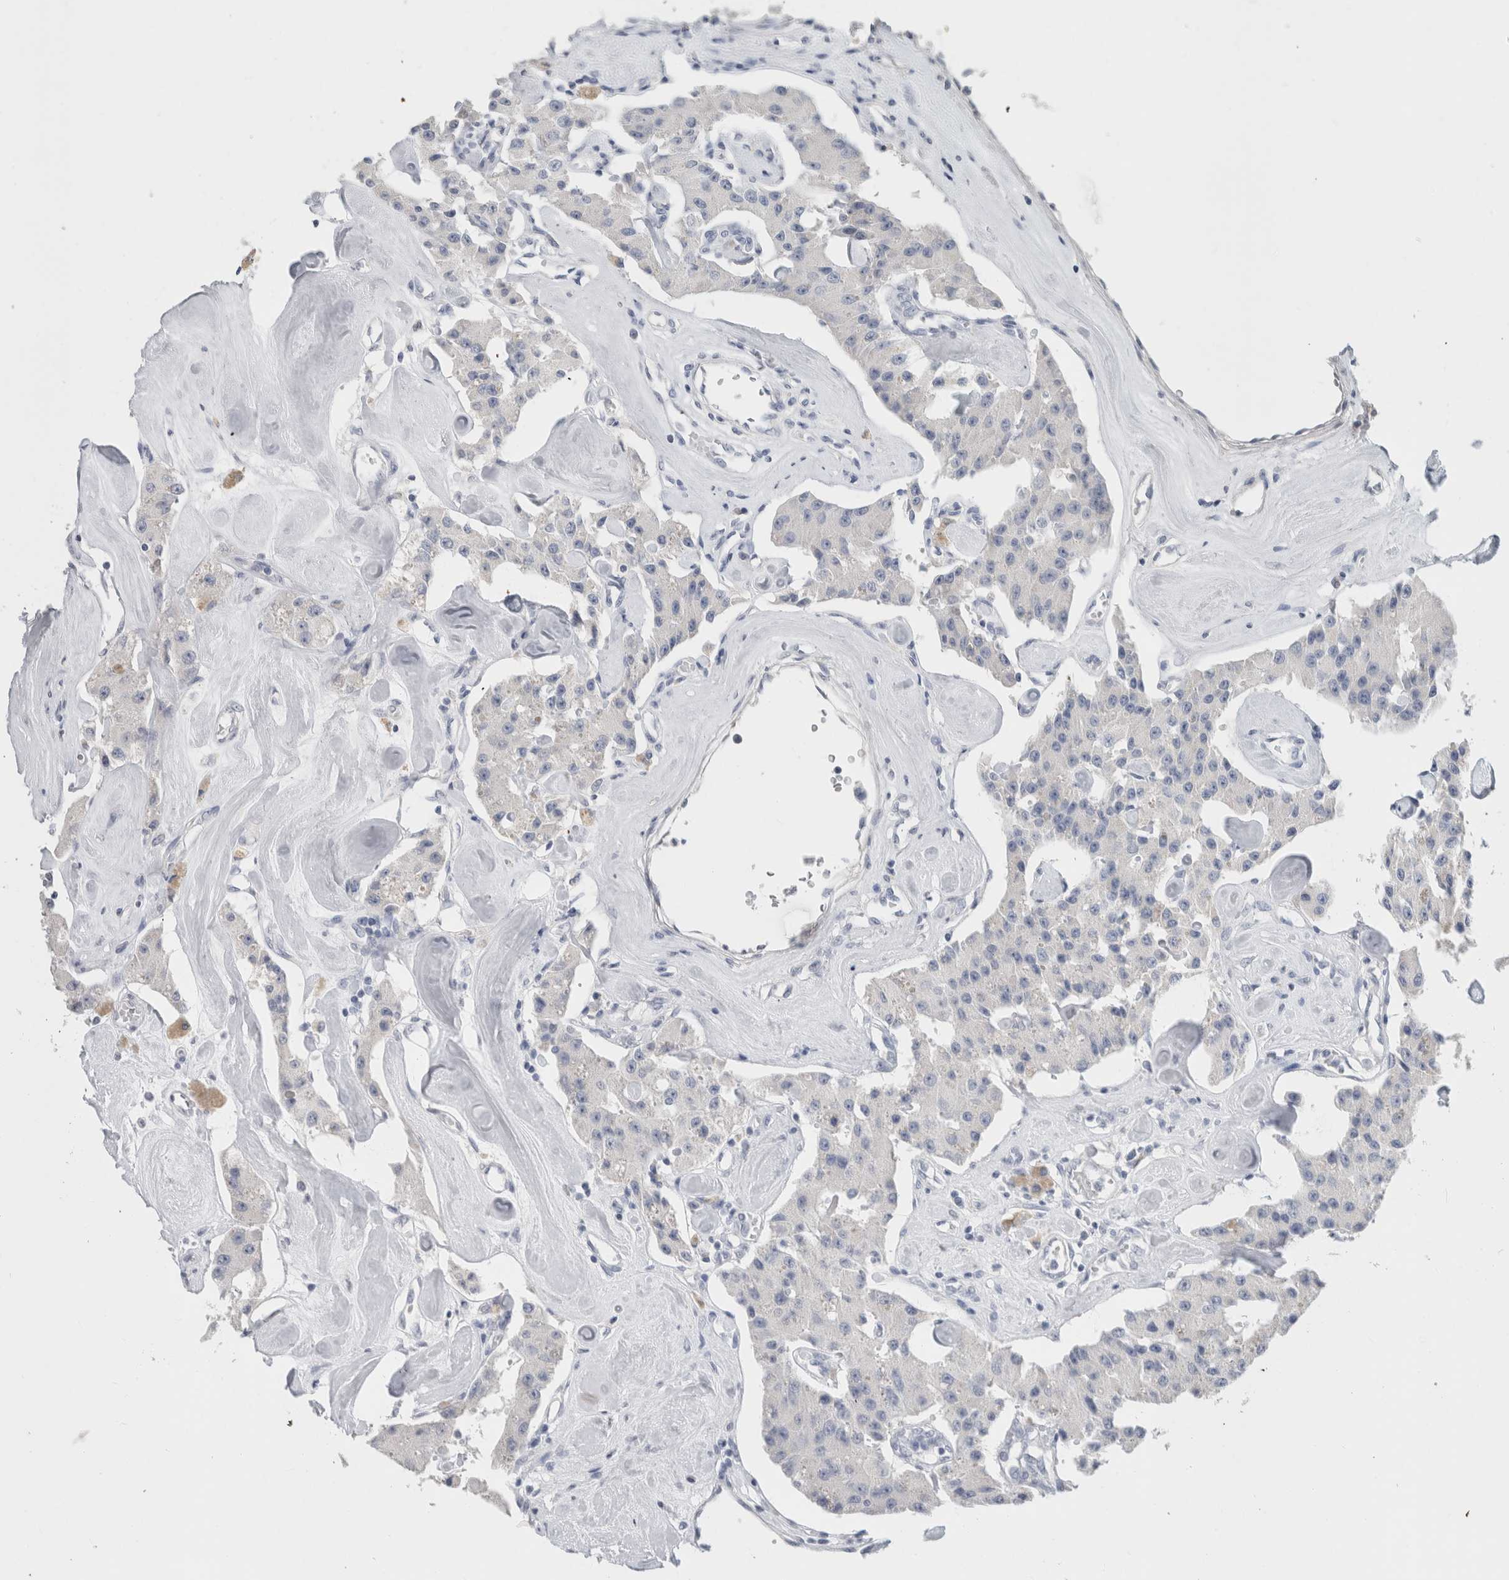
{"staining": {"intensity": "negative", "quantity": "none", "location": "none"}, "tissue": "carcinoid", "cell_type": "Tumor cells", "image_type": "cancer", "snomed": [{"axis": "morphology", "description": "Carcinoid, malignant, NOS"}, {"axis": "topography", "description": "Pancreas"}], "caption": "A histopathology image of carcinoid stained for a protein reveals no brown staining in tumor cells. The staining was performed using DAB (3,3'-diaminobenzidine) to visualize the protein expression in brown, while the nuclei were stained in blue with hematoxylin (Magnification: 20x).", "gene": "BCAN", "patient": {"sex": "male", "age": 41}}